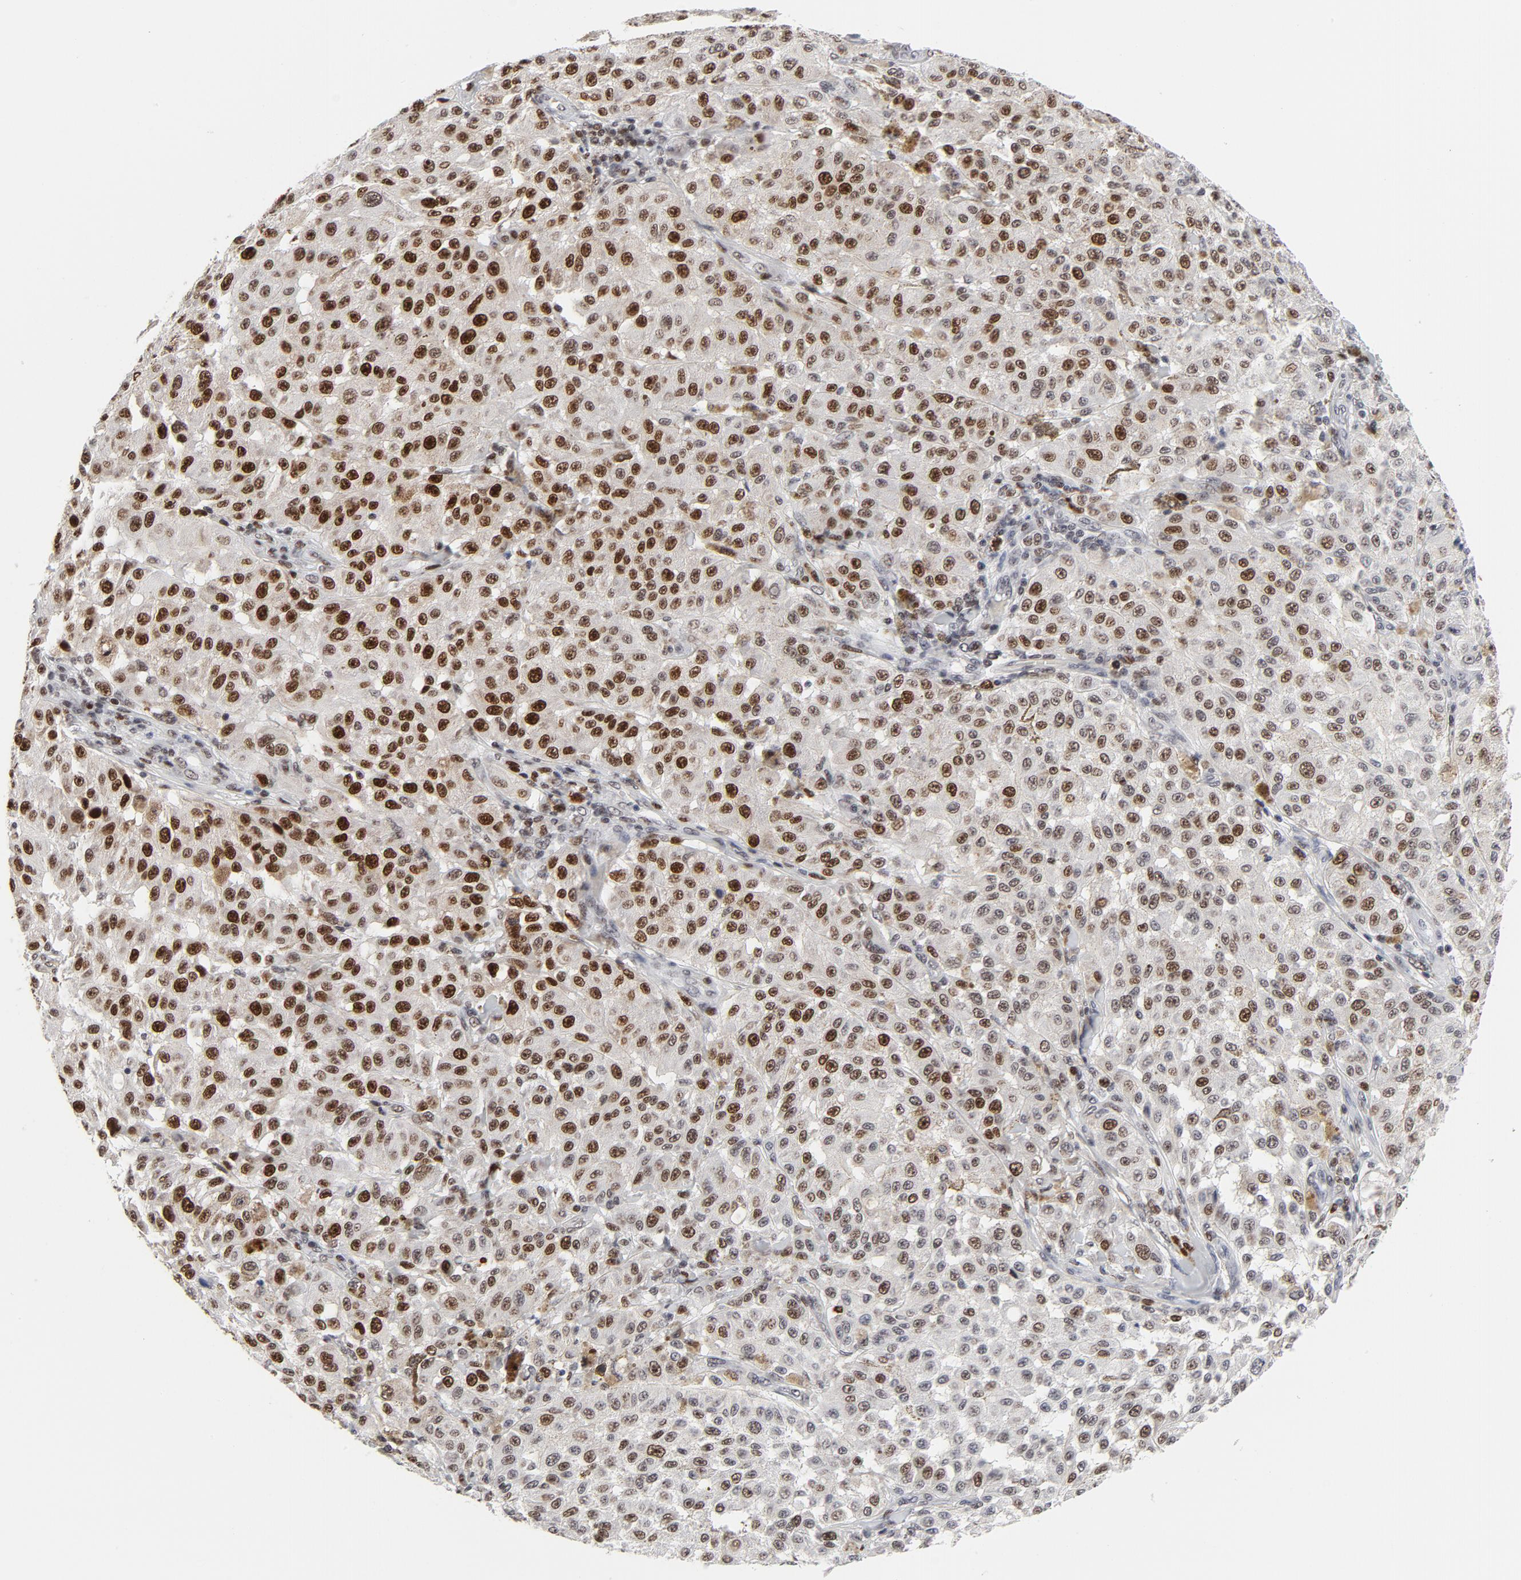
{"staining": {"intensity": "moderate", "quantity": "25%-75%", "location": "nuclear"}, "tissue": "melanoma", "cell_type": "Tumor cells", "image_type": "cancer", "snomed": [{"axis": "morphology", "description": "Malignant melanoma, NOS"}, {"axis": "topography", "description": "Skin"}], "caption": "High-power microscopy captured an immunohistochemistry (IHC) image of malignant melanoma, revealing moderate nuclear positivity in approximately 25%-75% of tumor cells.", "gene": "RFC4", "patient": {"sex": "female", "age": 64}}